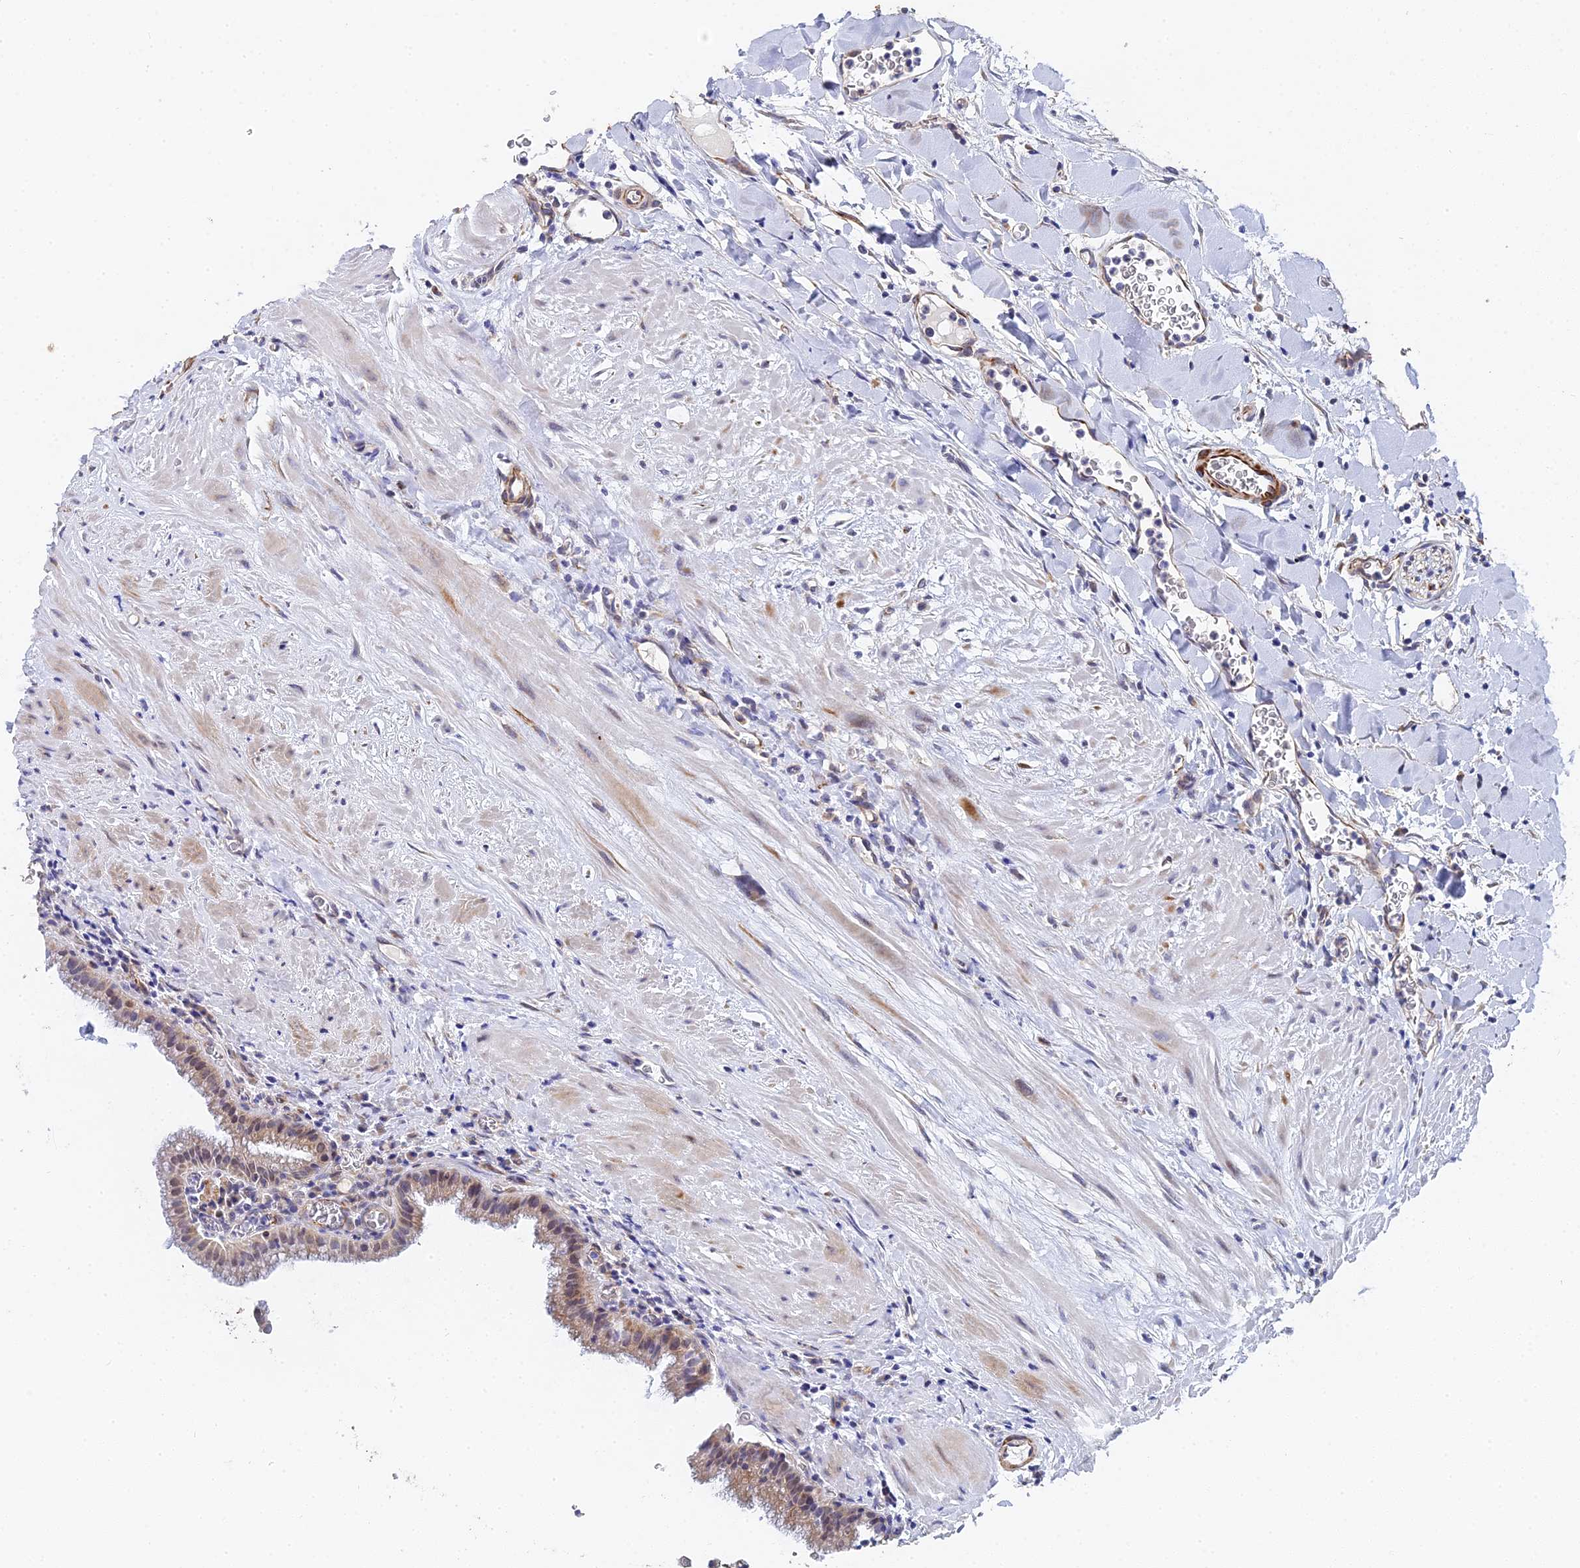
{"staining": {"intensity": "moderate", "quantity": "25%-75%", "location": "cytoplasmic/membranous"}, "tissue": "gallbladder", "cell_type": "Glandular cells", "image_type": "normal", "snomed": [{"axis": "morphology", "description": "Normal tissue, NOS"}, {"axis": "topography", "description": "Gallbladder"}], "caption": "A histopathology image showing moderate cytoplasmic/membranous staining in approximately 25%-75% of glandular cells in unremarkable gallbladder, as visualized by brown immunohistochemical staining.", "gene": "ENSG00000268674", "patient": {"sex": "male", "age": 78}}